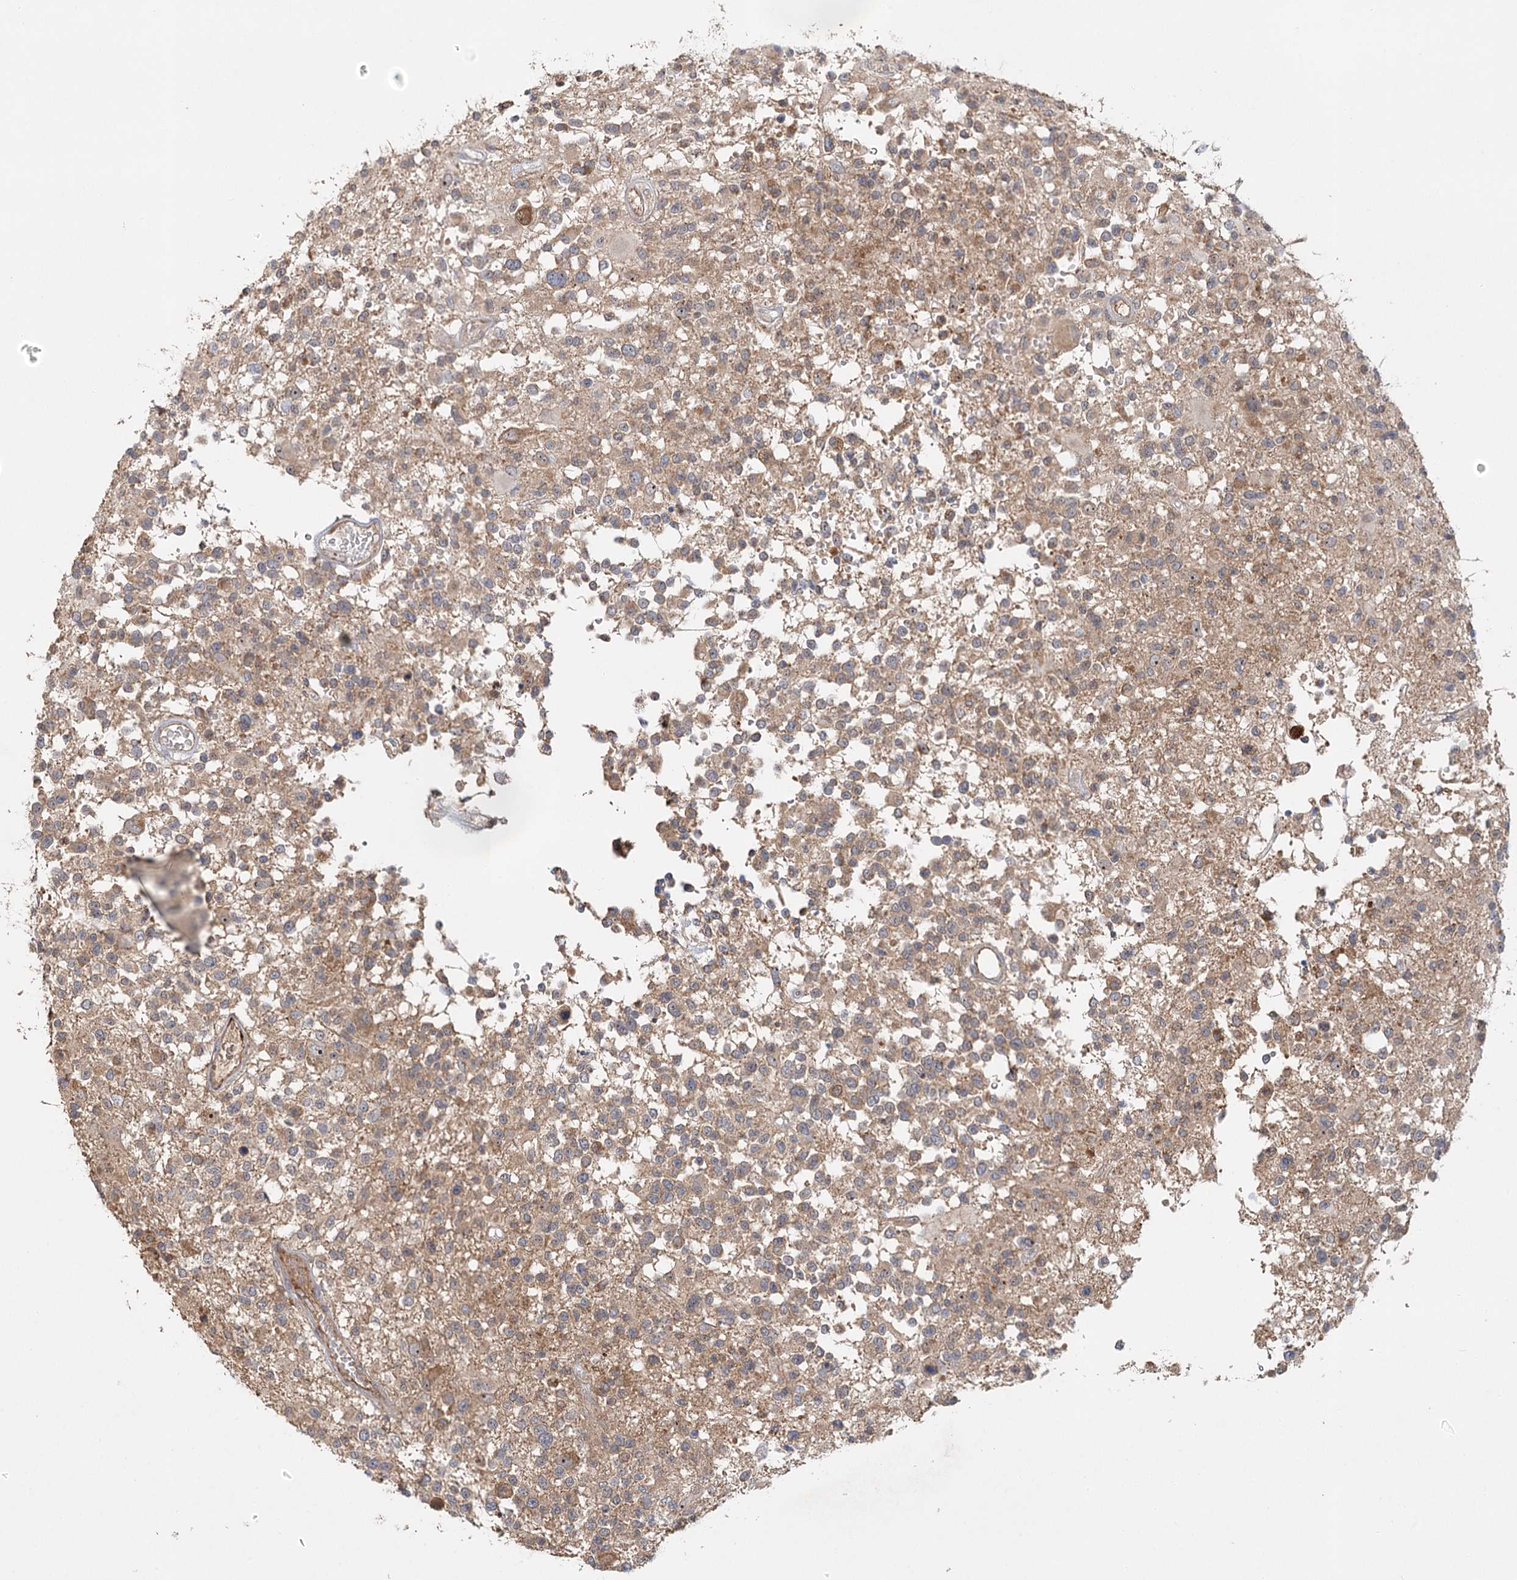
{"staining": {"intensity": "weak", "quantity": "<25%", "location": "cytoplasmic/membranous,nuclear"}, "tissue": "glioma", "cell_type": "Tumor cells", "image_type": "cancer", "snomed": [{"axis": "morphology", "description": "Glioma, malignant, High grade"}, {"axis": "morphology", "description": "Glioblastoma, NOS"}, {"axis": "topography", "description": "Brain"}], "caption": "Immunohistochemistry (IHC) image of neoplastic tissue: glioblastoma stained with DAB shows no significant protein staining in tumor cells.", "gene": "RAPGEF6", "patient": {"sex": "male", "age": 60}}